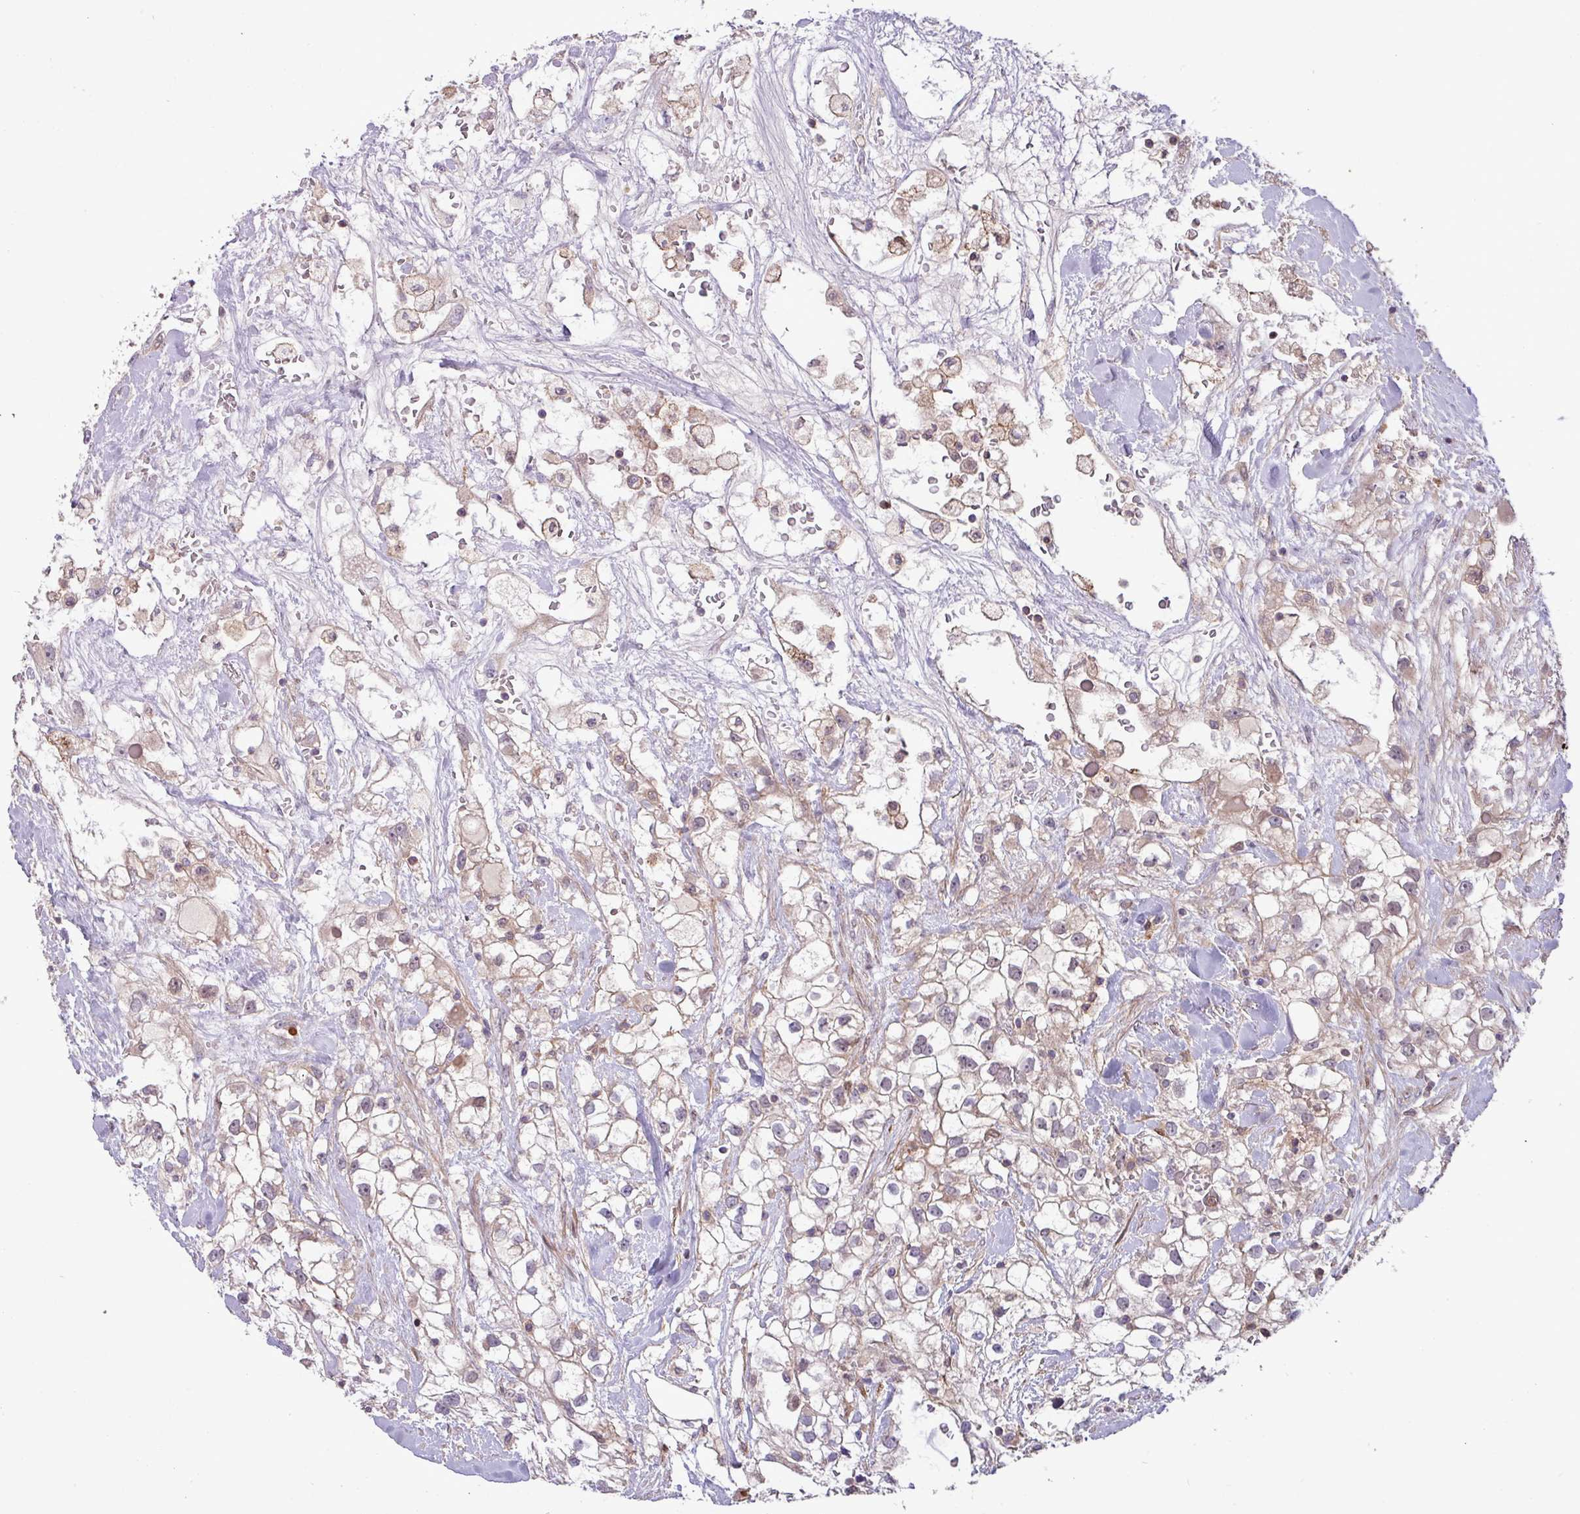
{"staining": {"intensity": "weak", "quantity": "<25%", "location": "cytoplasmic/membranous"}, "tissue": "renal cancer", "cell_type": "Tumor cells", "image_type": "cancer", "snomed": [{"axis": "morphology", "description": "Adenocarcinoma, NOS"}, {"axis": "topography", "description": "Kidney"}], "caption": "Immunohistochemistry of human renal cancer (adenocarcinoma) exhibits no positivity in tumor cells. (Brightfield microscopy of DAB IHC at high magnification).", "gene": "CNTRL", "patient": {"sex": "male", "age": 59}}